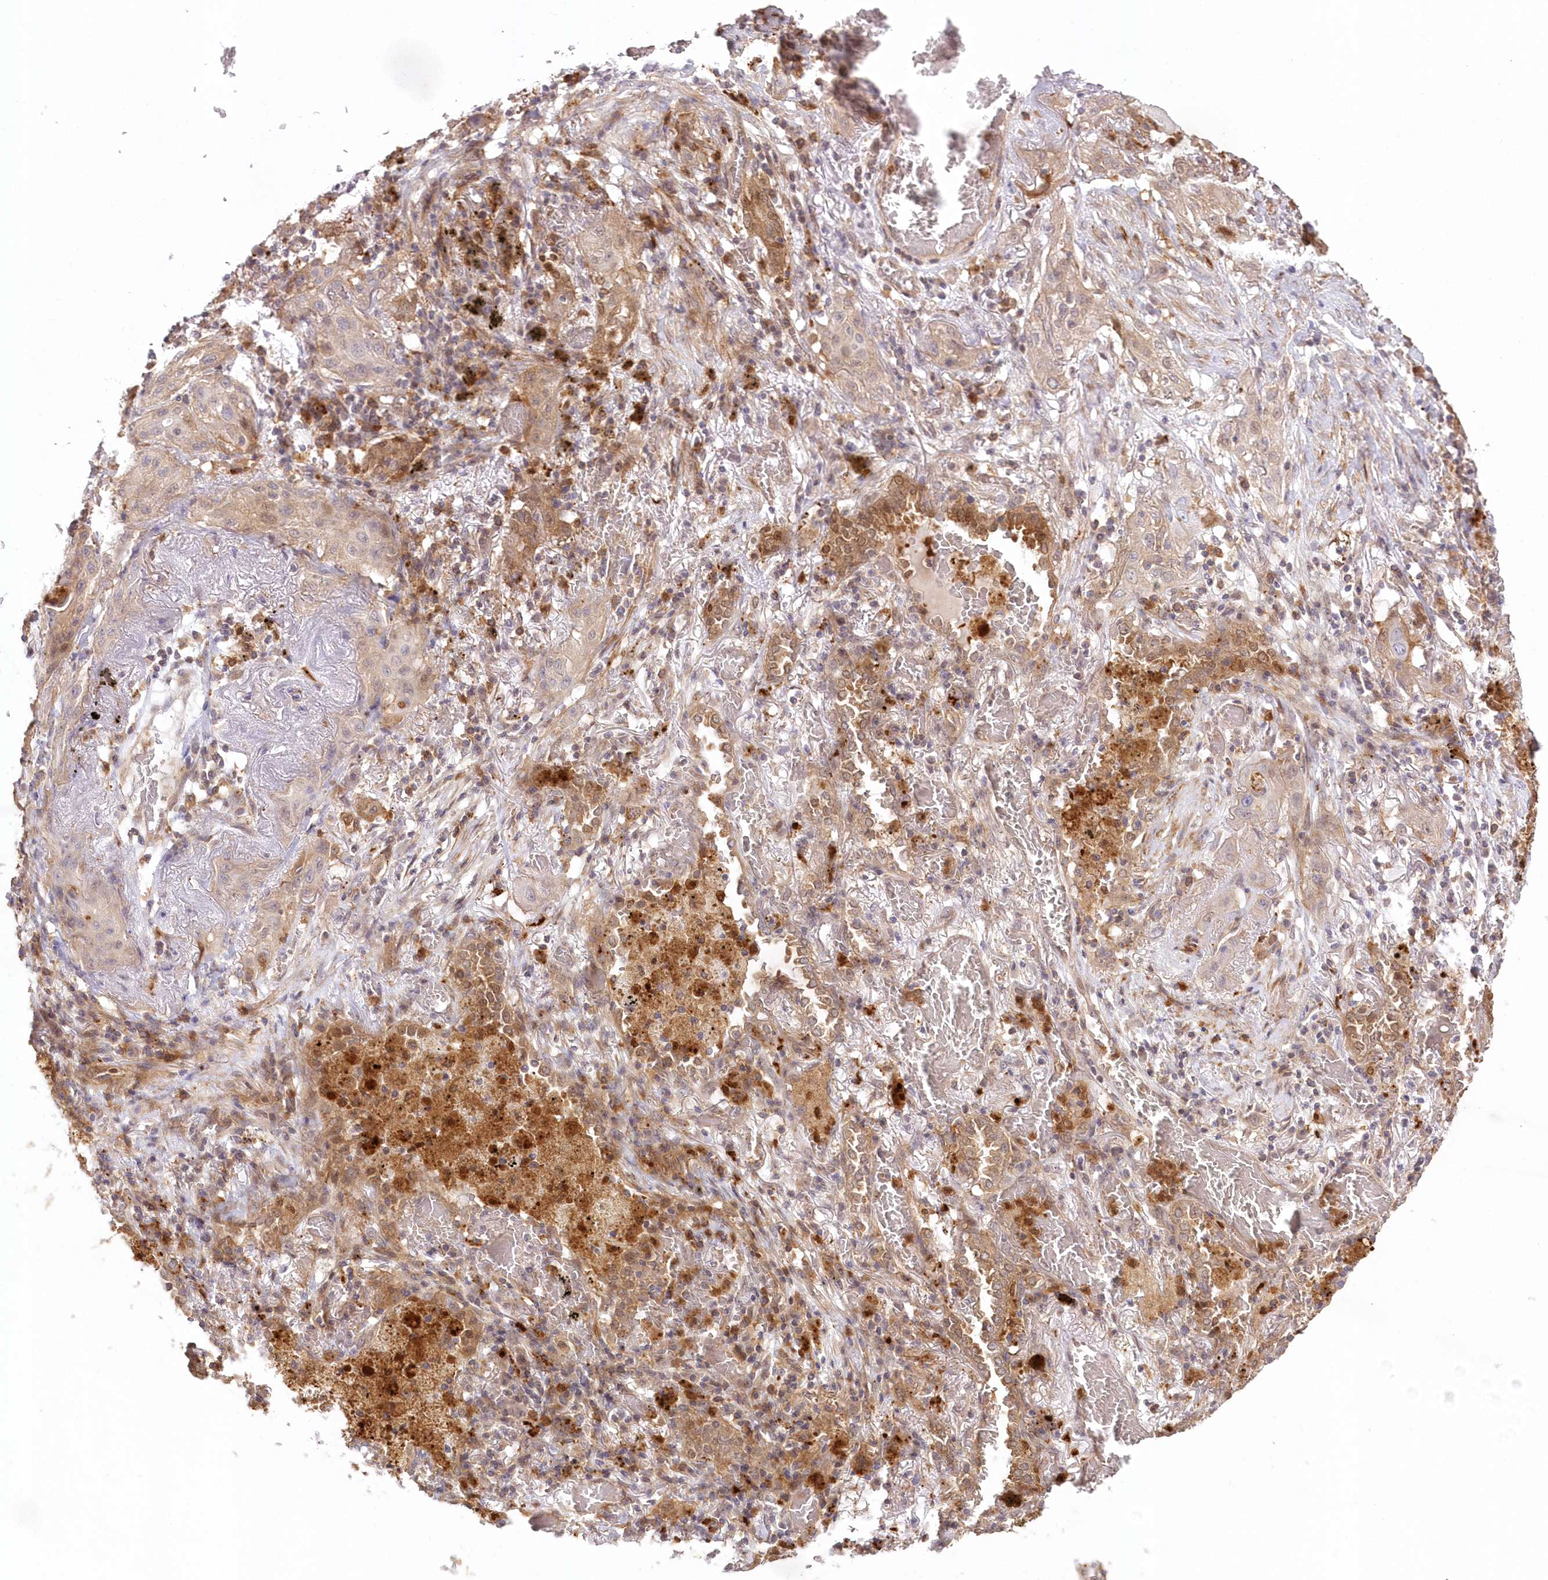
{"staining": {"intensity": "weak", "quantity": "25%-75%", "location": "cytoplasmic/membranous"}, "tissue": "lung cancer", "cell_type": "Tumor cells", "image_type": "cancer", "snomed": [{"axis": "morphology", "description": "Squamous cell carcinoma, NOS"}, {"axis": "topography", "description": "Lung"}], "caption": "A histopathology image of human lung cancer stained for a protein reveals weak cytoplasmic/membranous brown staining in tumor cells.", "gene": "GBE1", "patient": {"sex": "female", "age": 47}}